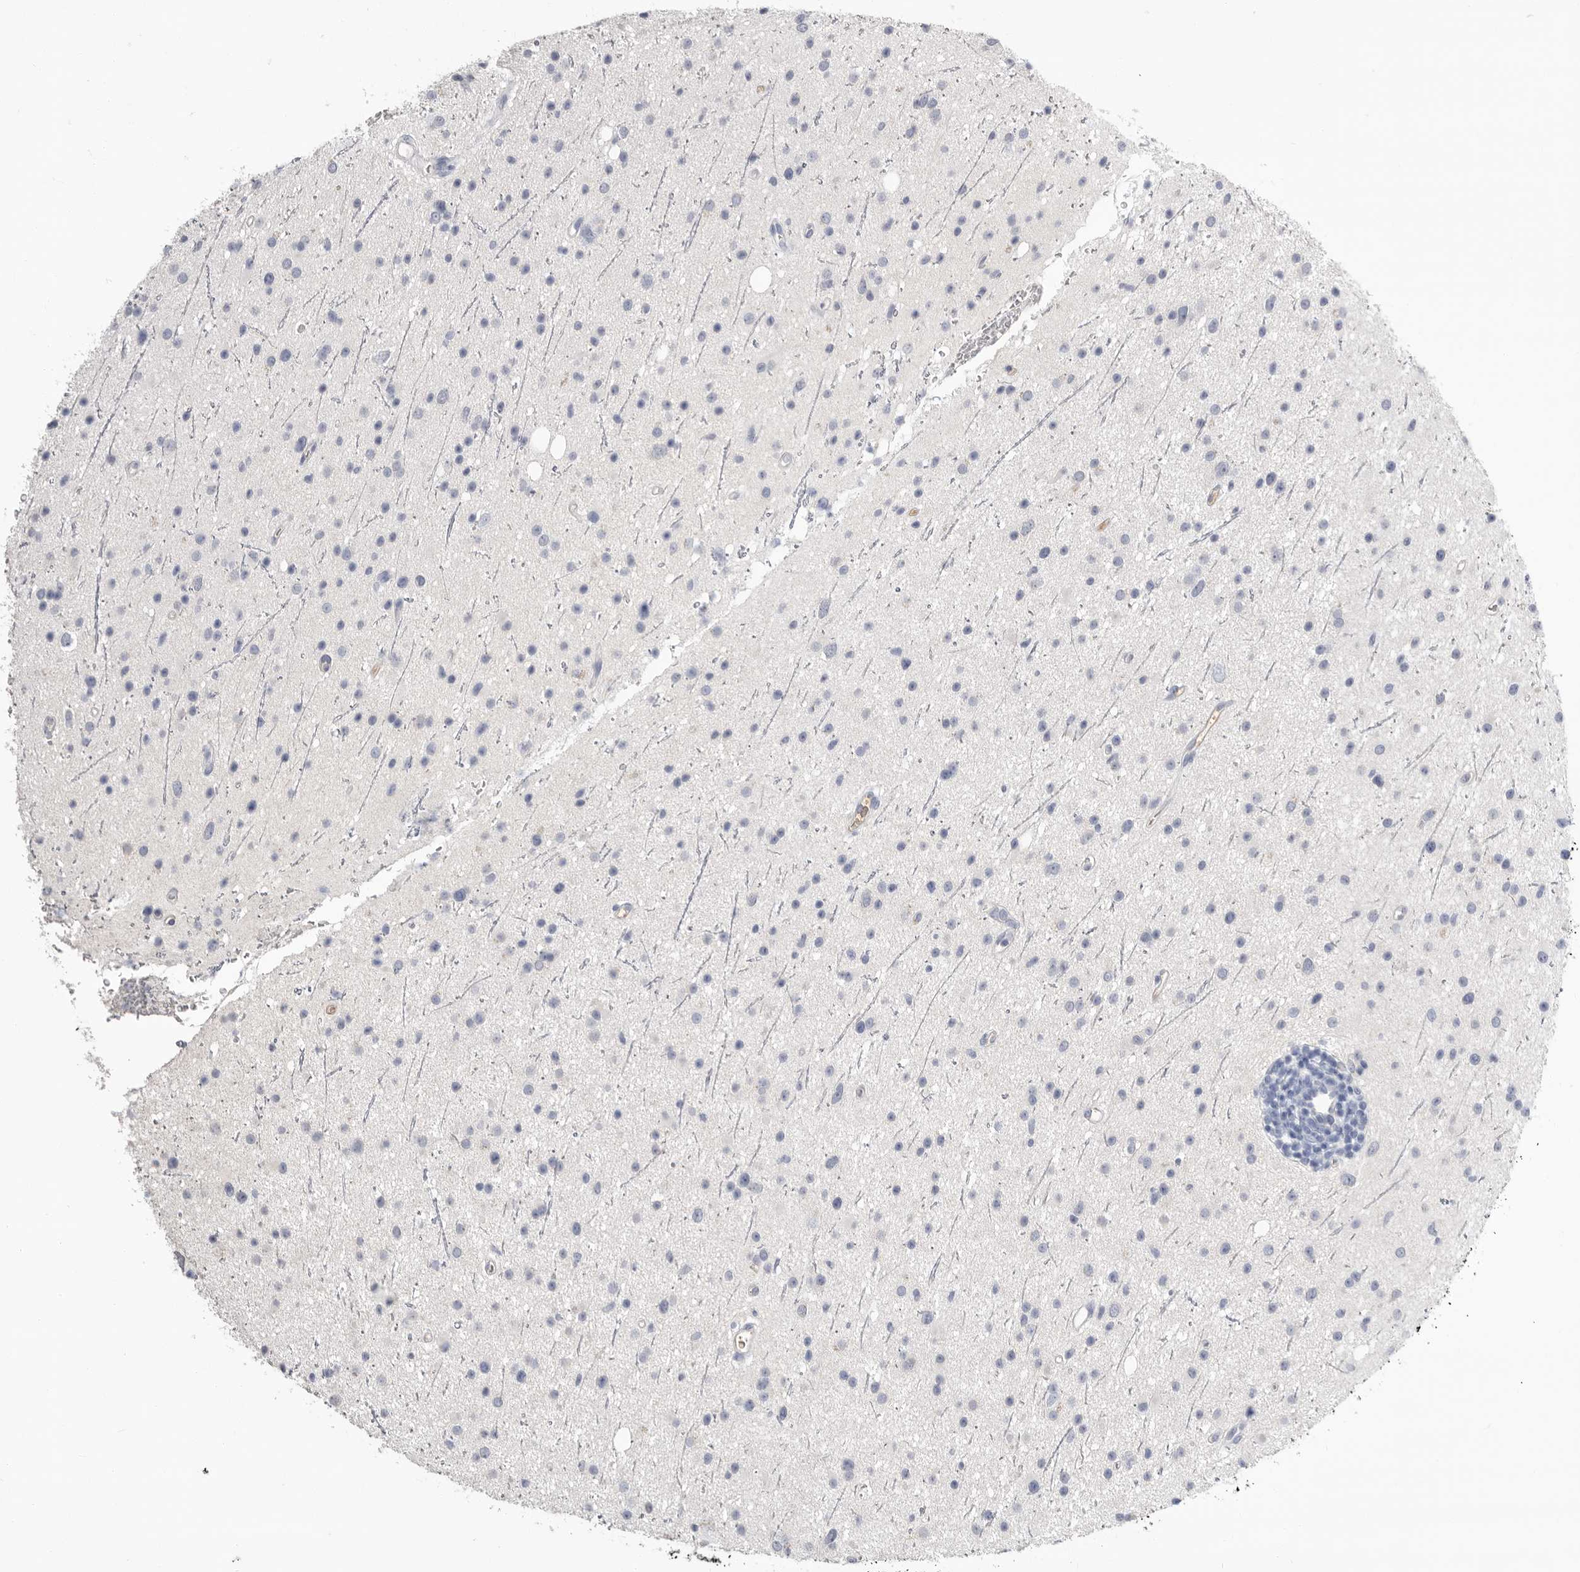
{"staining": {"intensity": "negative", "quantity": "none", "location": "none"}, "tissue": "glioma", "cell_type": "Tumor cells", "image_type": "cancer", "snomed": [{"axis": "morphology", "description": "Glioma, malignant, Low grade"}, {"axis": "topography", "description": "Cerebral cortex"}], "caption": "IHC of malignant low-grade glioma displays no staining in tumor cells.", "gene": "APOA2", "patient": {"sex": "female", "age": 39}}